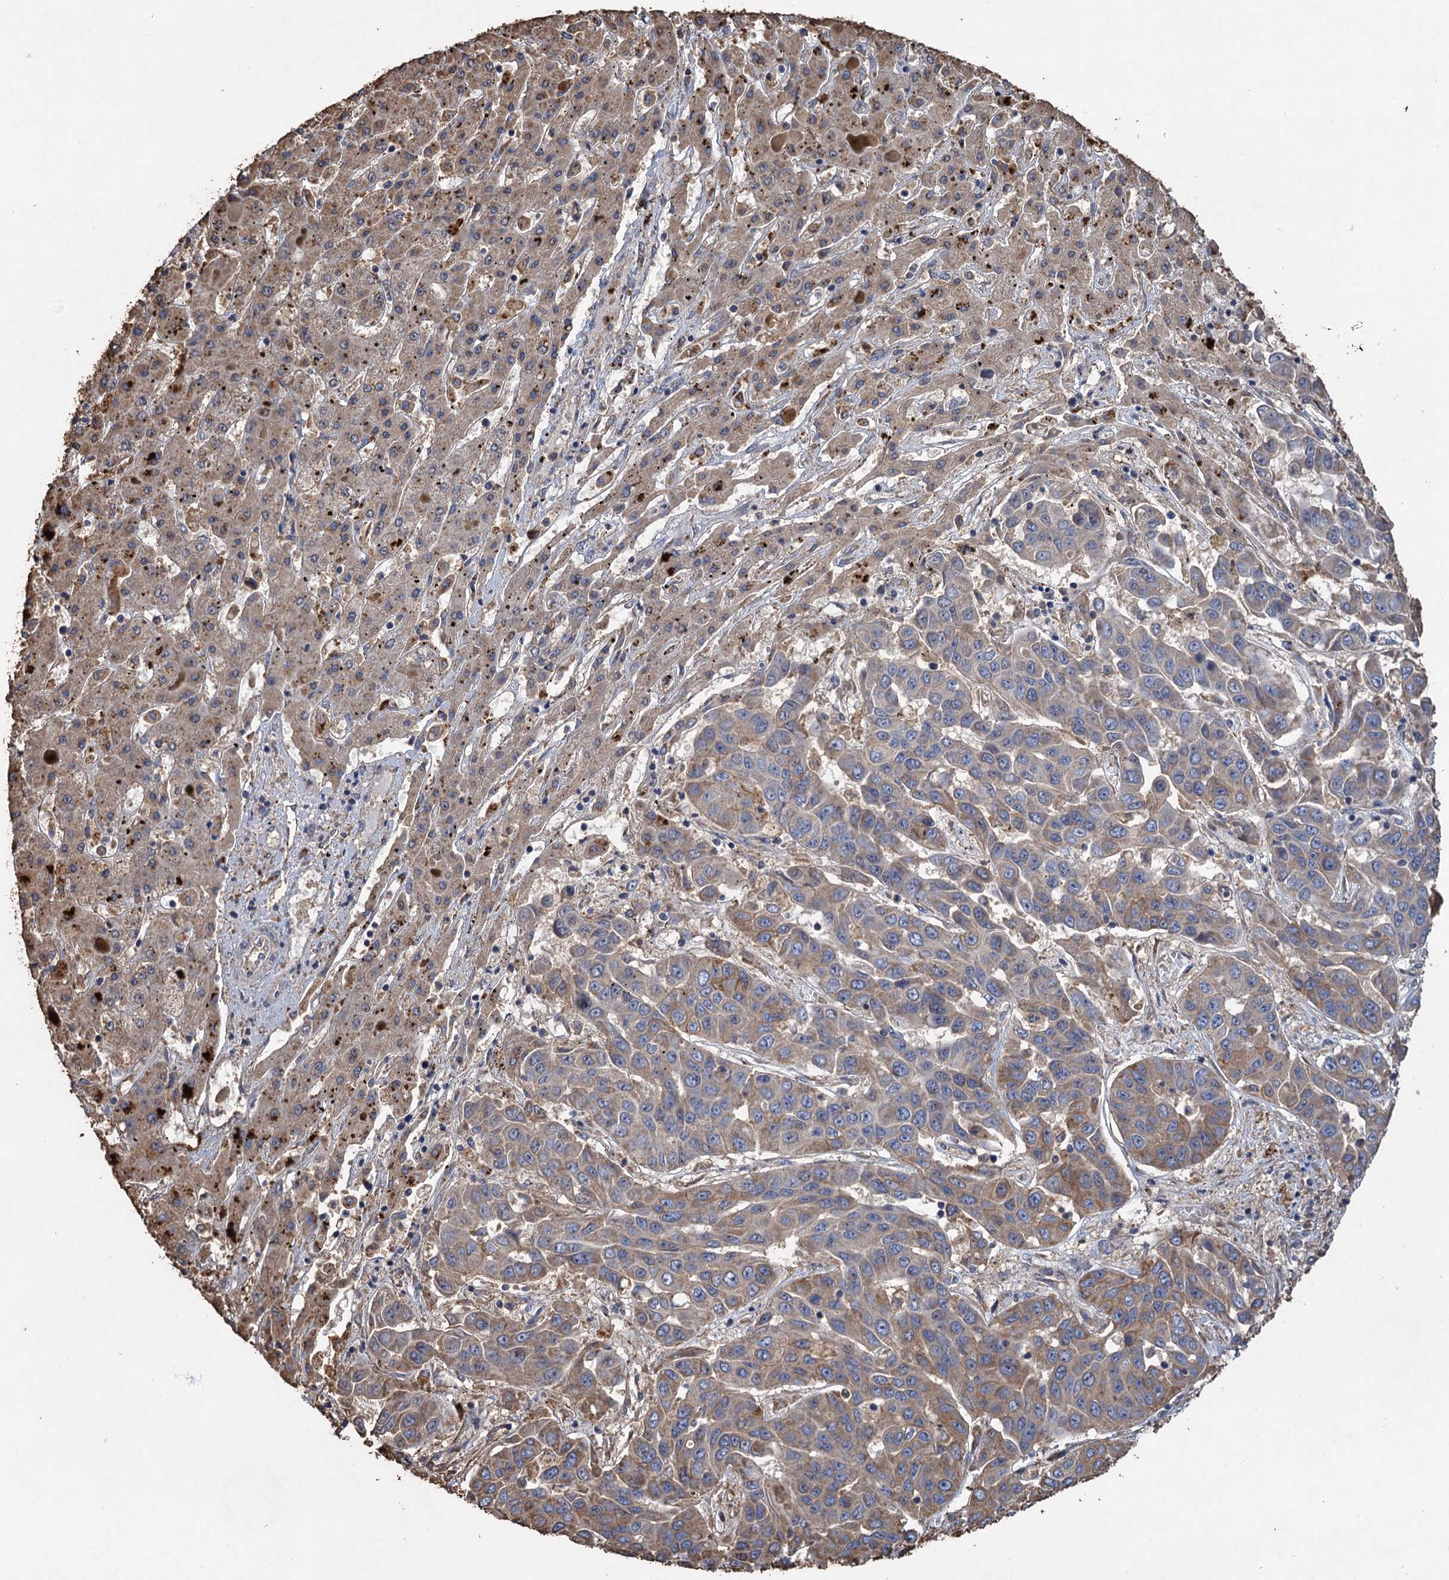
{"staining": {"intensity": "weak", "quantity": "25%-75%", "location": "cytoplasmic/membranous"}, "tissue": "liver cancer", "cell_type": "Tumor cells", "image_type": "cancer", "snomed": [{"axis": "morphology", "description": "Cholangiocarcinoma"}, {"axis": "topography", "description": "Liver"}], "caption": "This is a histology image of immunohistochemistry (IHC) staining of liver cholangiocarcinoma, which shows weak positivity in the cytoplasmic/membranous of tumor cells.", "gene": "SCUBE3", "patient": {"sex": "female", "age": 52}}